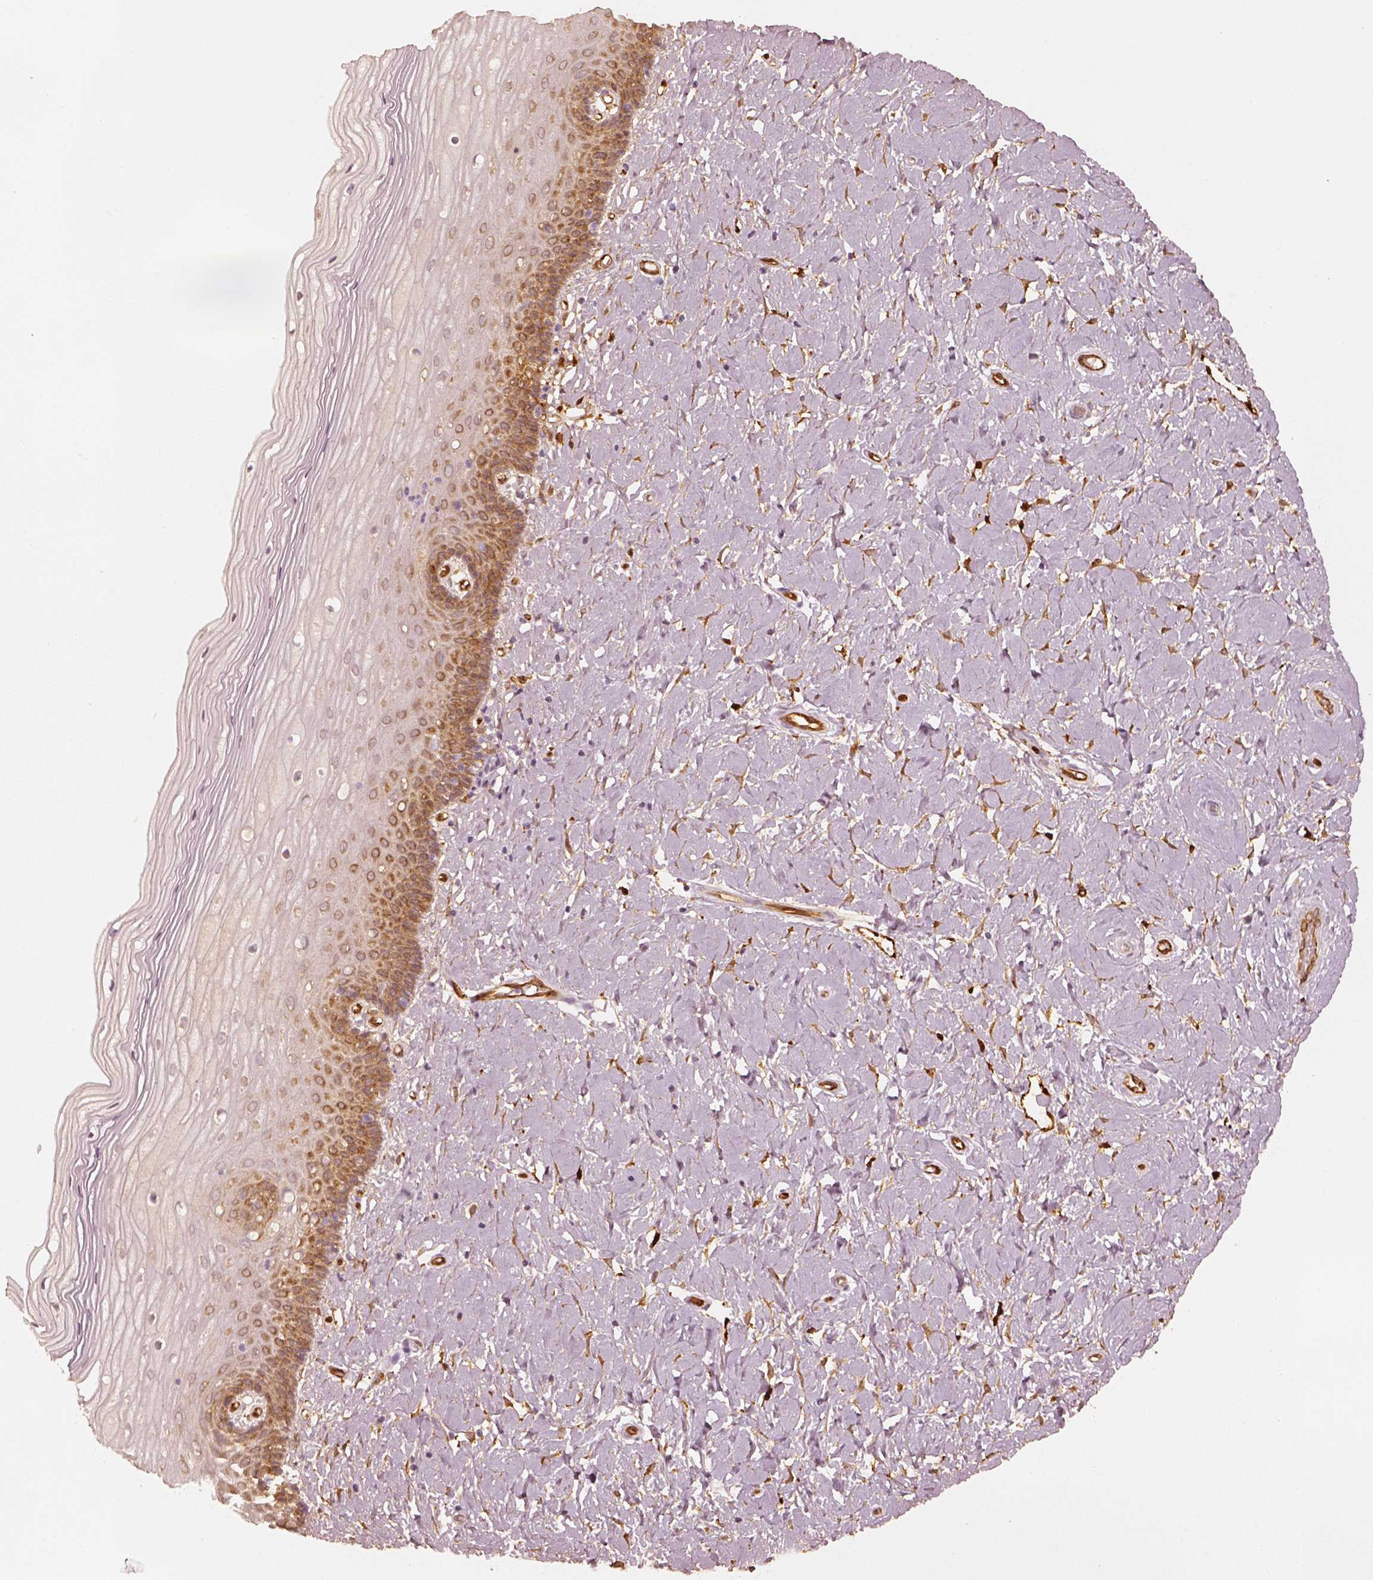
{"staining": {"intensity": "negative", "quantity": "none", "location": "none"}, "tissue": "cervix", "cell_type": "Glandular cells", "image_type": "normal", "snomed": [{"axis": "morphology", "description": "Normal tissue, NOS"}, {"axis": "topography", "description": "Cervix"}], "caption": "DAB (3,3'-diaminobenzidine) immunohistochemical staining of benign human cervix exhibits no significant expression in glandular cells.", "gene": "FSCN1", "patient": {"sex": "female", "age": 37}}